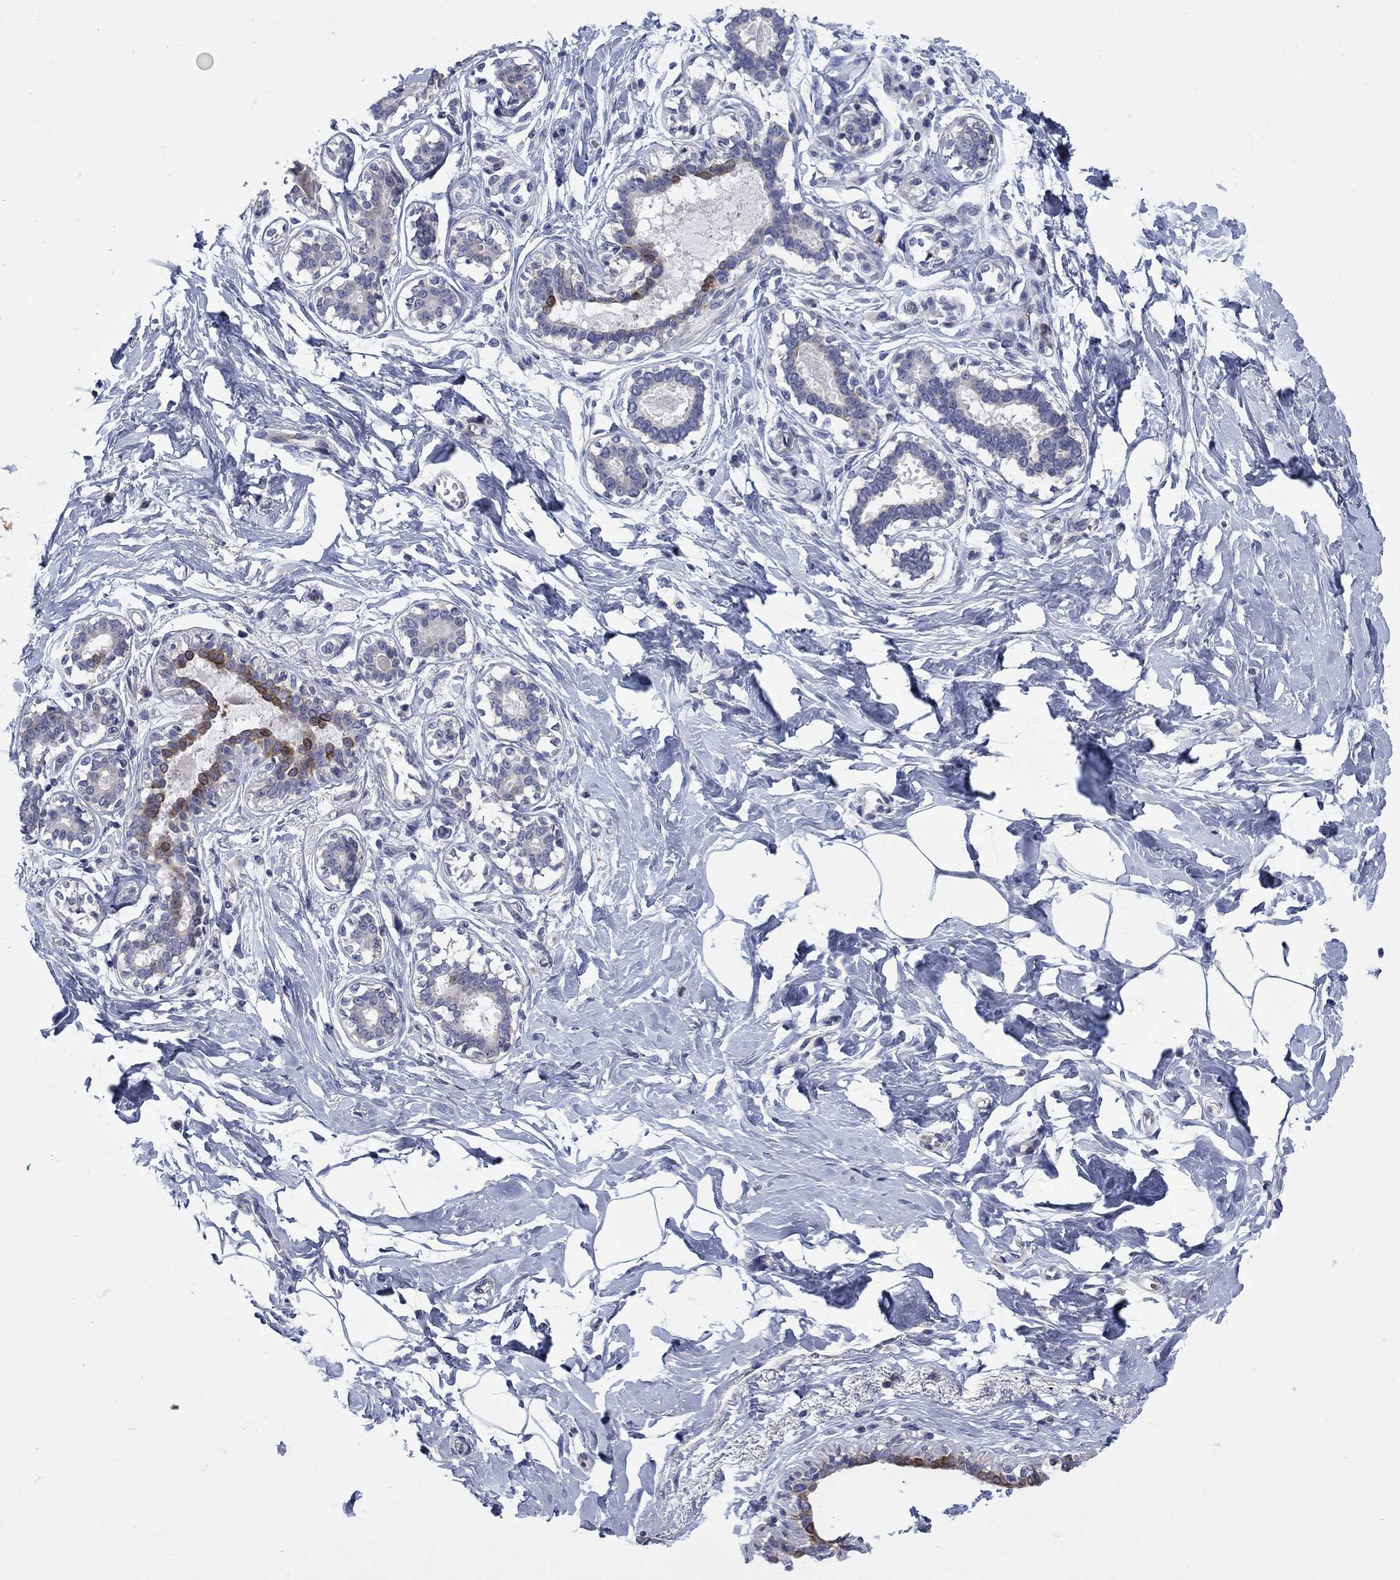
{"staining": {"intensity": "negative", "quantity": "none", "location": "none"}, "tissue": "breast", "cell_type": "Adipocytes", "image_type": "normal", "snomed": [{"axis": "morphology", "description": "Normal tissue, NOS"}, {"axis": "morphology", "description": "Lobular carcinoma, in situ"}, {"axis": "topography", "description": "Breast"}], "caption": "Immunohistochemistry (IHC) image of normal human breast stained for a protein (brown), which shows no staining in adipocytes.", "gene": "FXR1", "patient": {"sex": "female", "age": 35}}